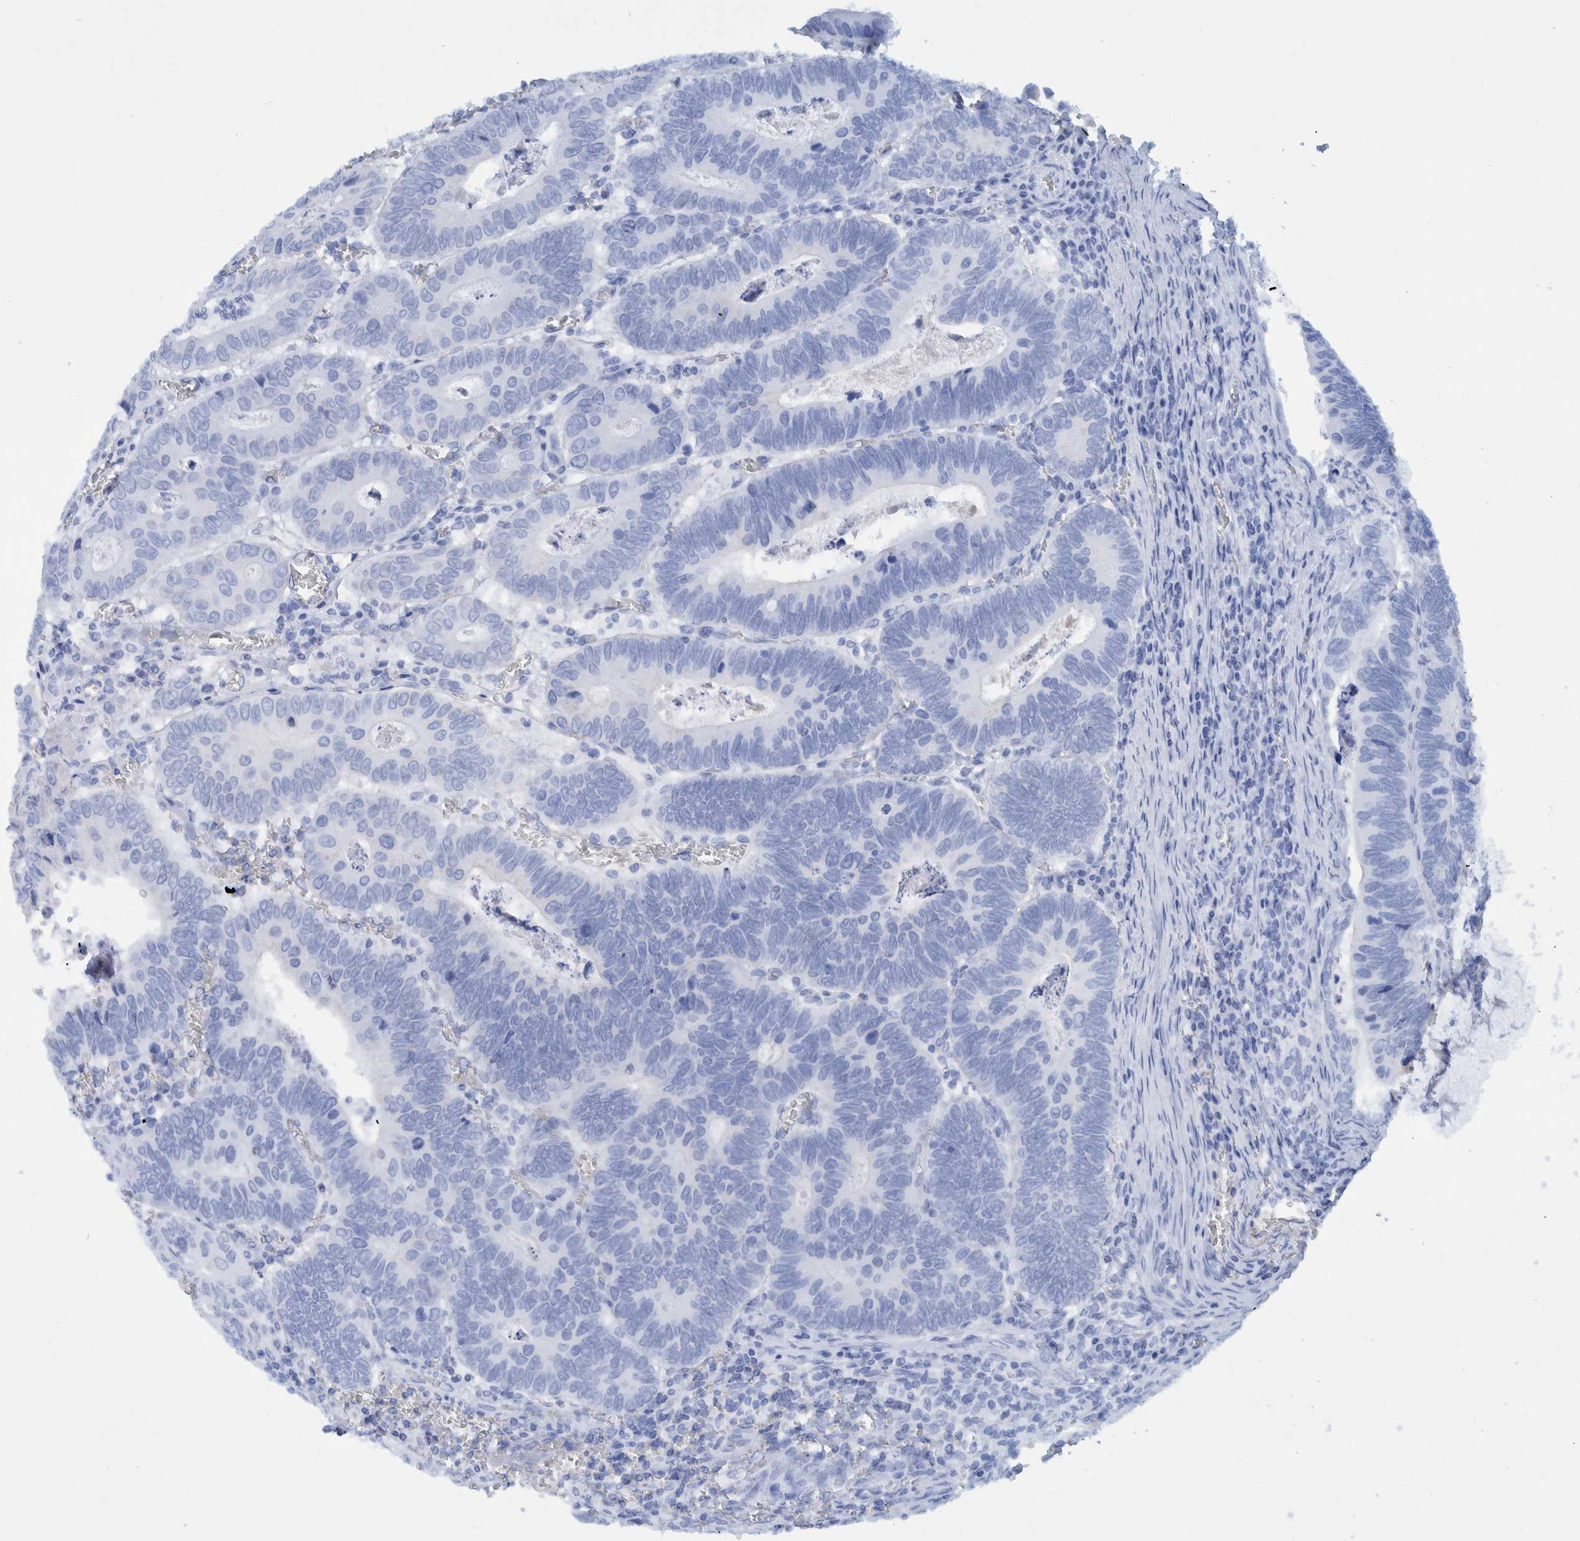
{"staining": {"intensity": "weak", "quantity": "<25%", "location": "cytoplasmic/membranous"}, "tissue": "colorectal cancer", "cell_type": "Tumor cells", "image_type": "cancer", "snomed": [{"axis": "morphology", "description": "Inflammation, NOS"}, {"axis": "morphology", "description": "Adenocarcinoma, NOS"}, {"axis": "topography", "description": "Colon"}], "caption": "The image exhibits no staining of tumor cells in colorectal adenocarcinoma.", "gene": "BZW2", "patient": {"sex": "male", "age": 72}}